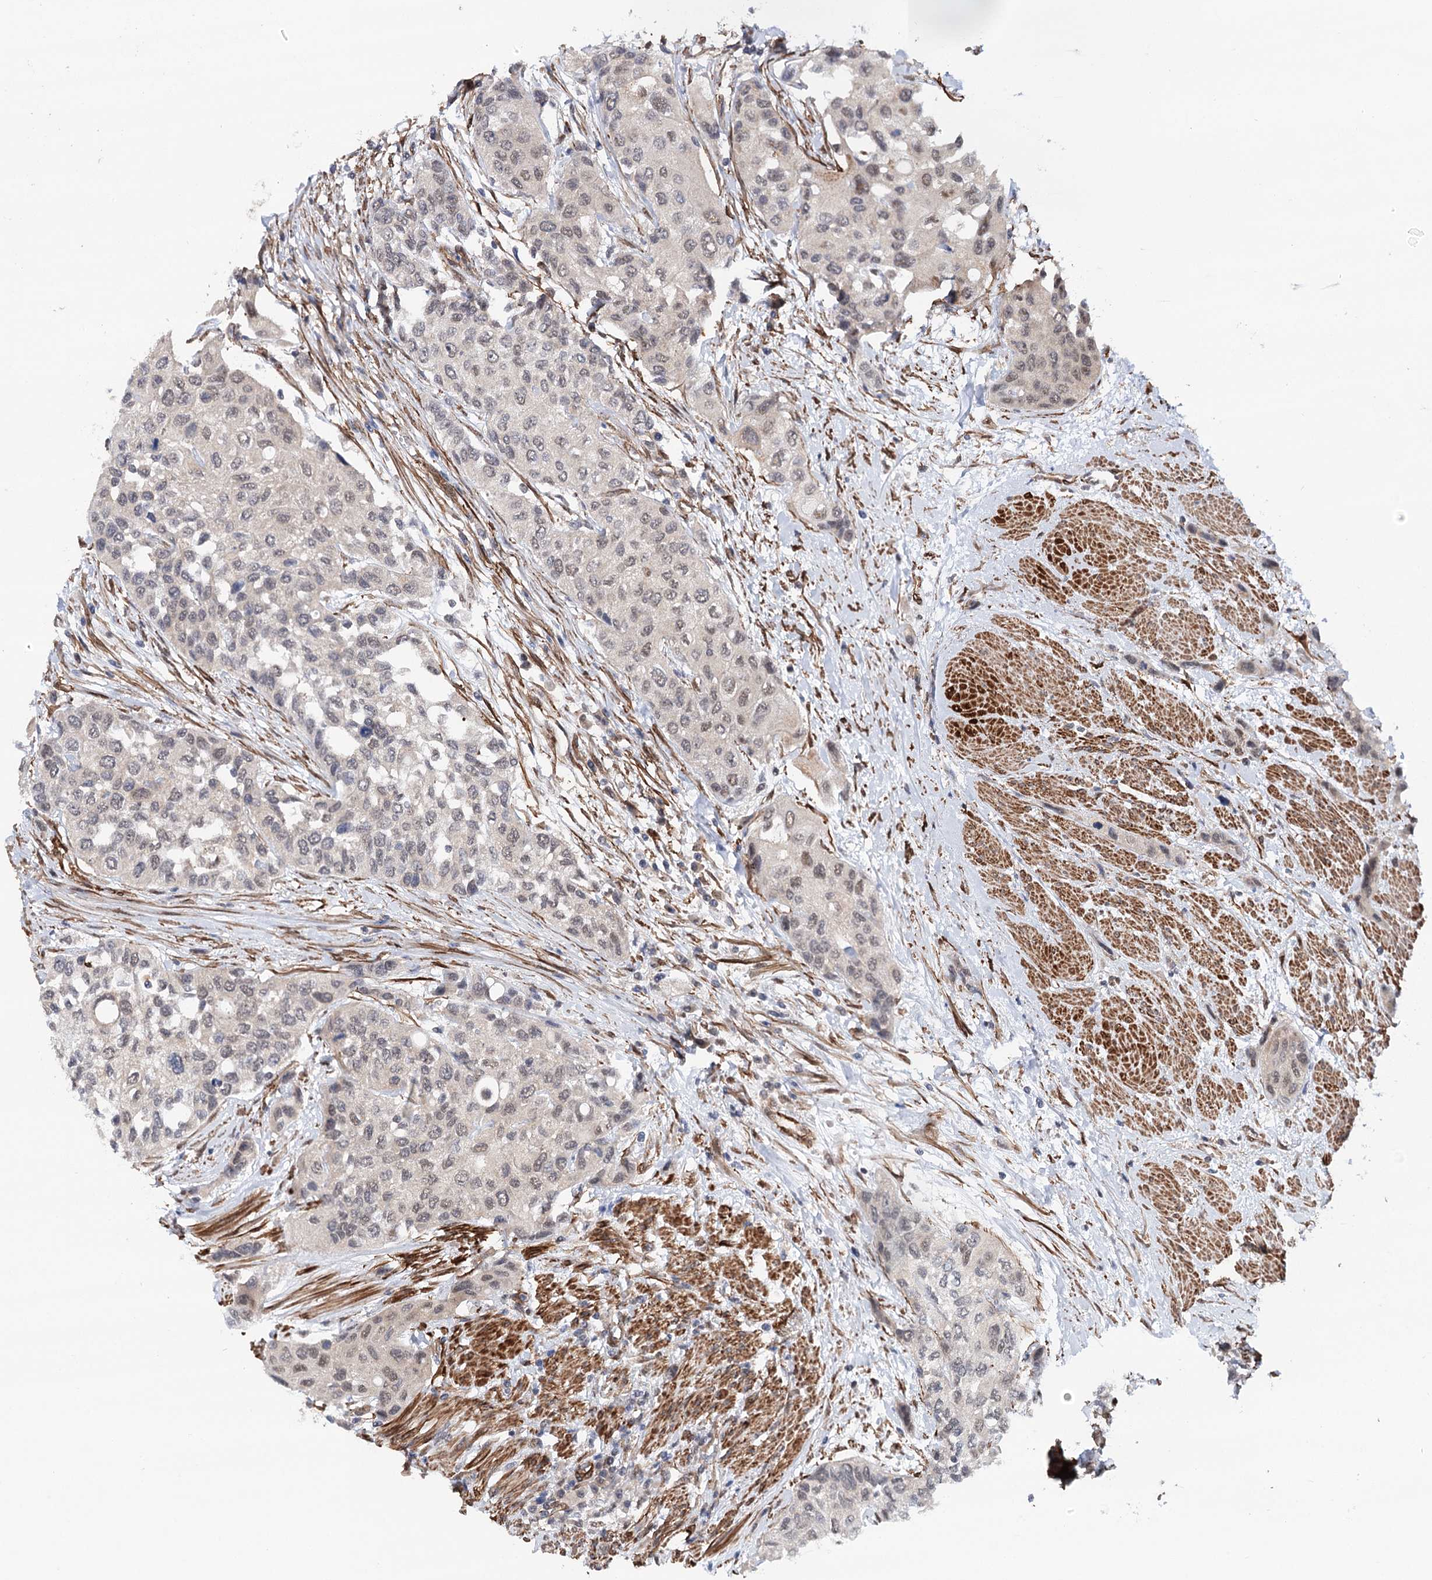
{"staining": {"intensity": "weak", "quantity": "25%-75%", "location": "nuclear"}, "tissue": "urothelial cancer", "cell_type": "Tumor cells", "image_type": "cancer", "snomed": [{"axis": "morphology", "description": "Normal tissue, NOS"}, {"axis": "morphology", "description": "Urothelial carcinoma, High grade"}, {"axis": "topography", "description": "Vascular tissue"}, {"axis": "topography", "description": "Urinary bladder"}], "caption": "Weak nuclear positivity is appreciated in approximately 25%-75% of tumor cells in urothelial cancer. Immunohistochemistry stains the protein of interest in brown and the nuclei are stained blue.", "gene": "PPP2R5B", "patient": {"sex": "female", "age": 56}}